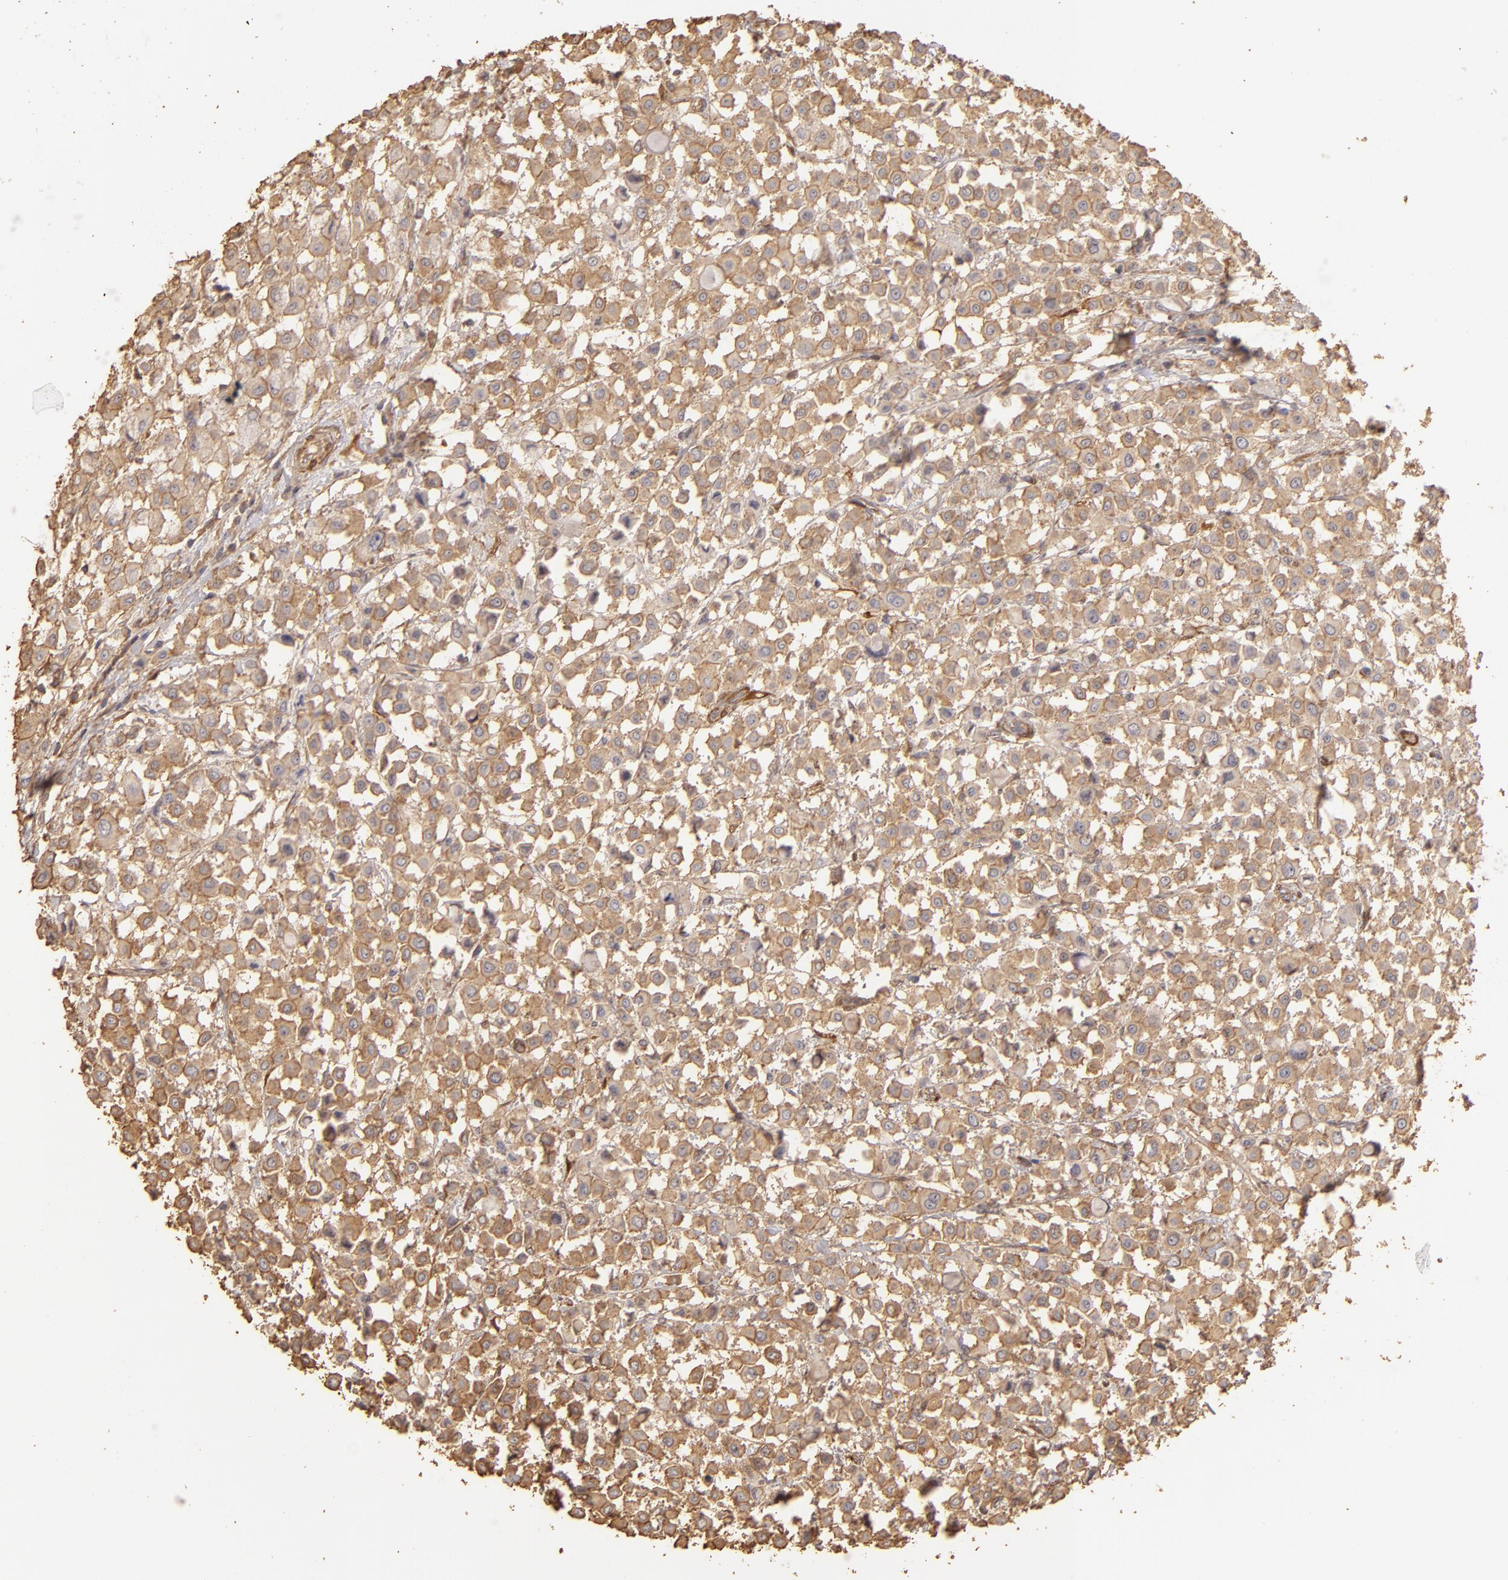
{"staining": {"intensity": "moderate", "quantity": ">75%", "location": "cytoplasmic/membranous"}, "tissue": "breast cancer", "cell_type": "Tumor cells", "image_type": "cancer", "snomed": [{"axis": "morphology", "description": "Lobular carcinoma"}, {"axis": "topography", "description": "Breast"}], "caption": "The micrograph shows staining of breast cancer (lobular carcinoma), revealing moderate cytoplasmic/membranous protein positivity (brown color) within tumor cells. (Brightfield microscopy of DAB IHC at high magnification).", "gene": "HSPB6", "patient": {"sex": "female", "age": 85}}